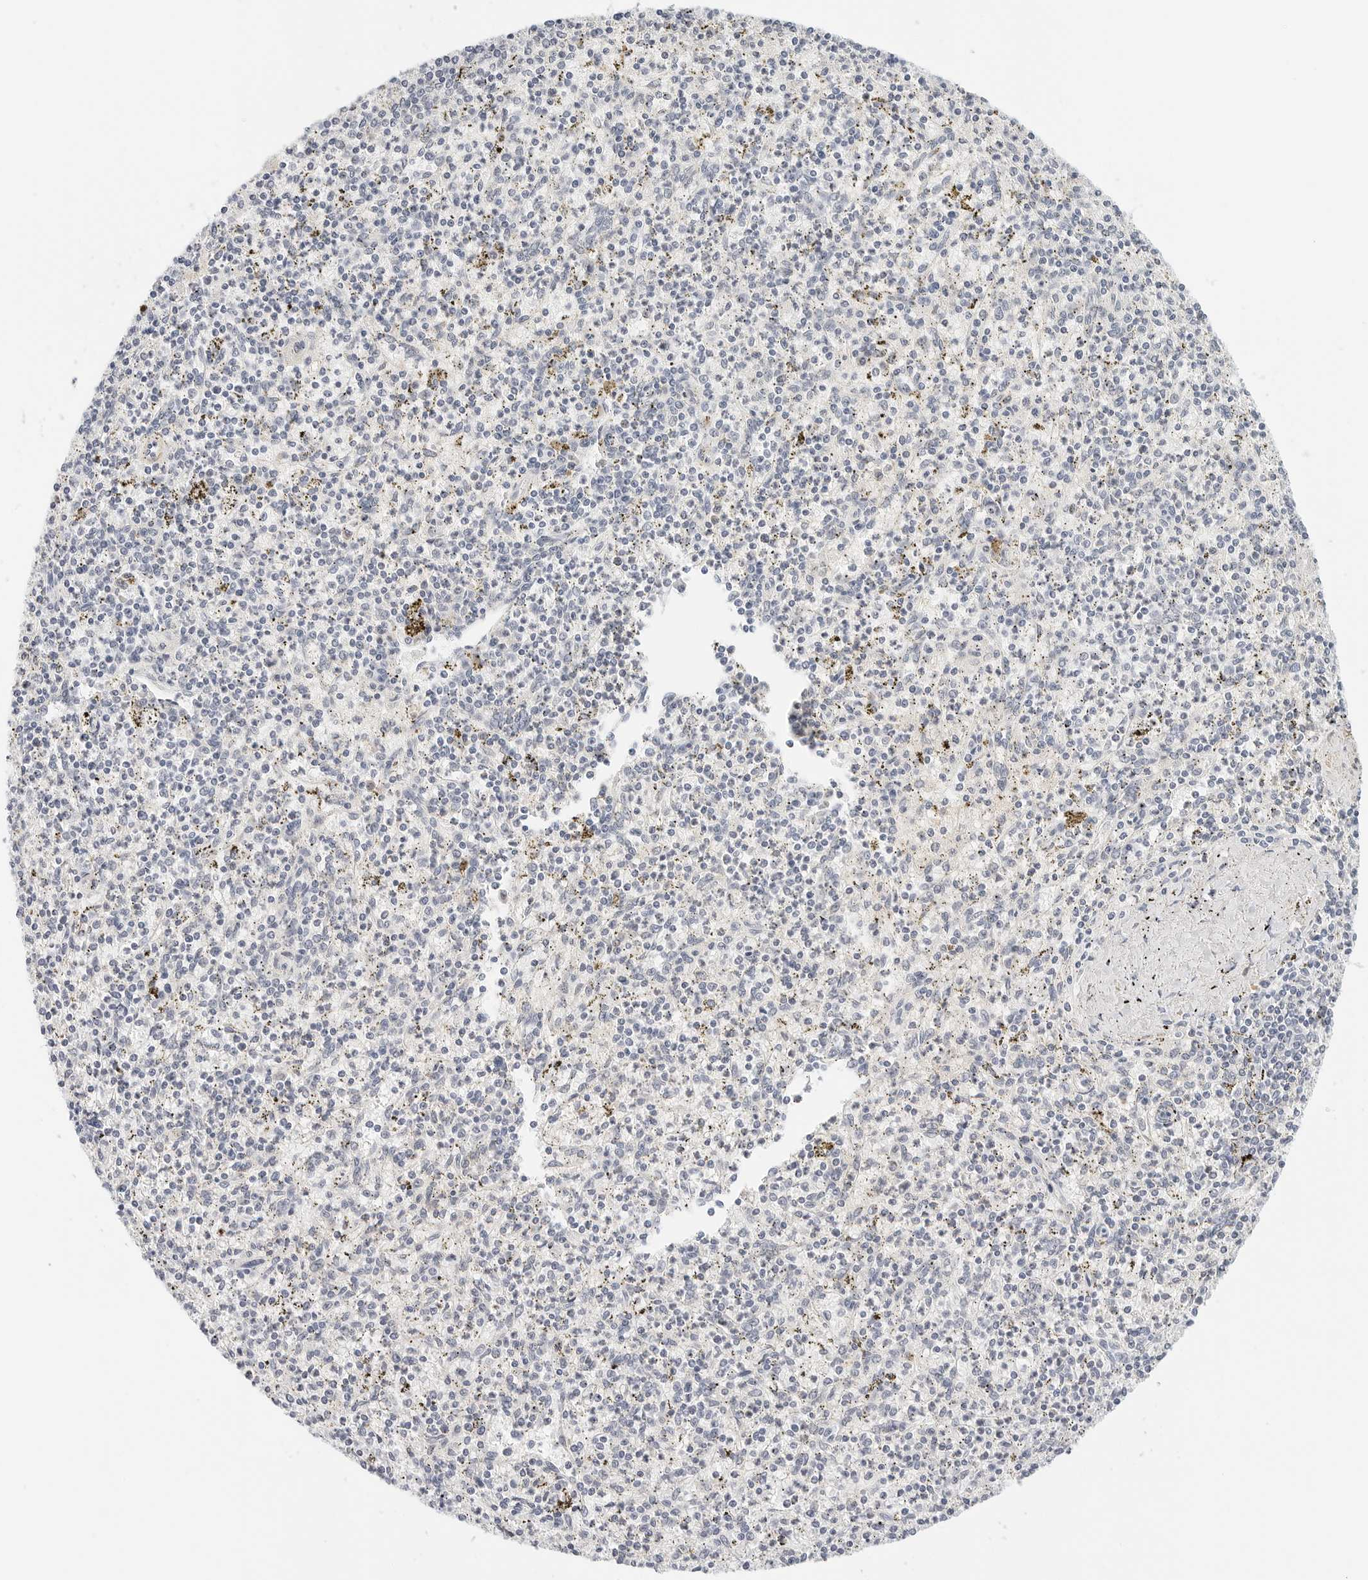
{"staining": {"intensity": "negative", "quantity": "none", "location": "none"}, "tissue": "spleen", "cell_type": "Cells in red pulp", "image_type": "normal", "snomed": [{"axis": "morphology", "description": "Normal tissue, NOS"}, {"axis": "topography", "description": "Spleen"}], "caption": "Immunohistochemistry image of normal spleen stained for a protein (brown), which displays no staining in cells in red pulp.", "gene": "PKDCC", "patient": {"sex": "male", "age": 72}}